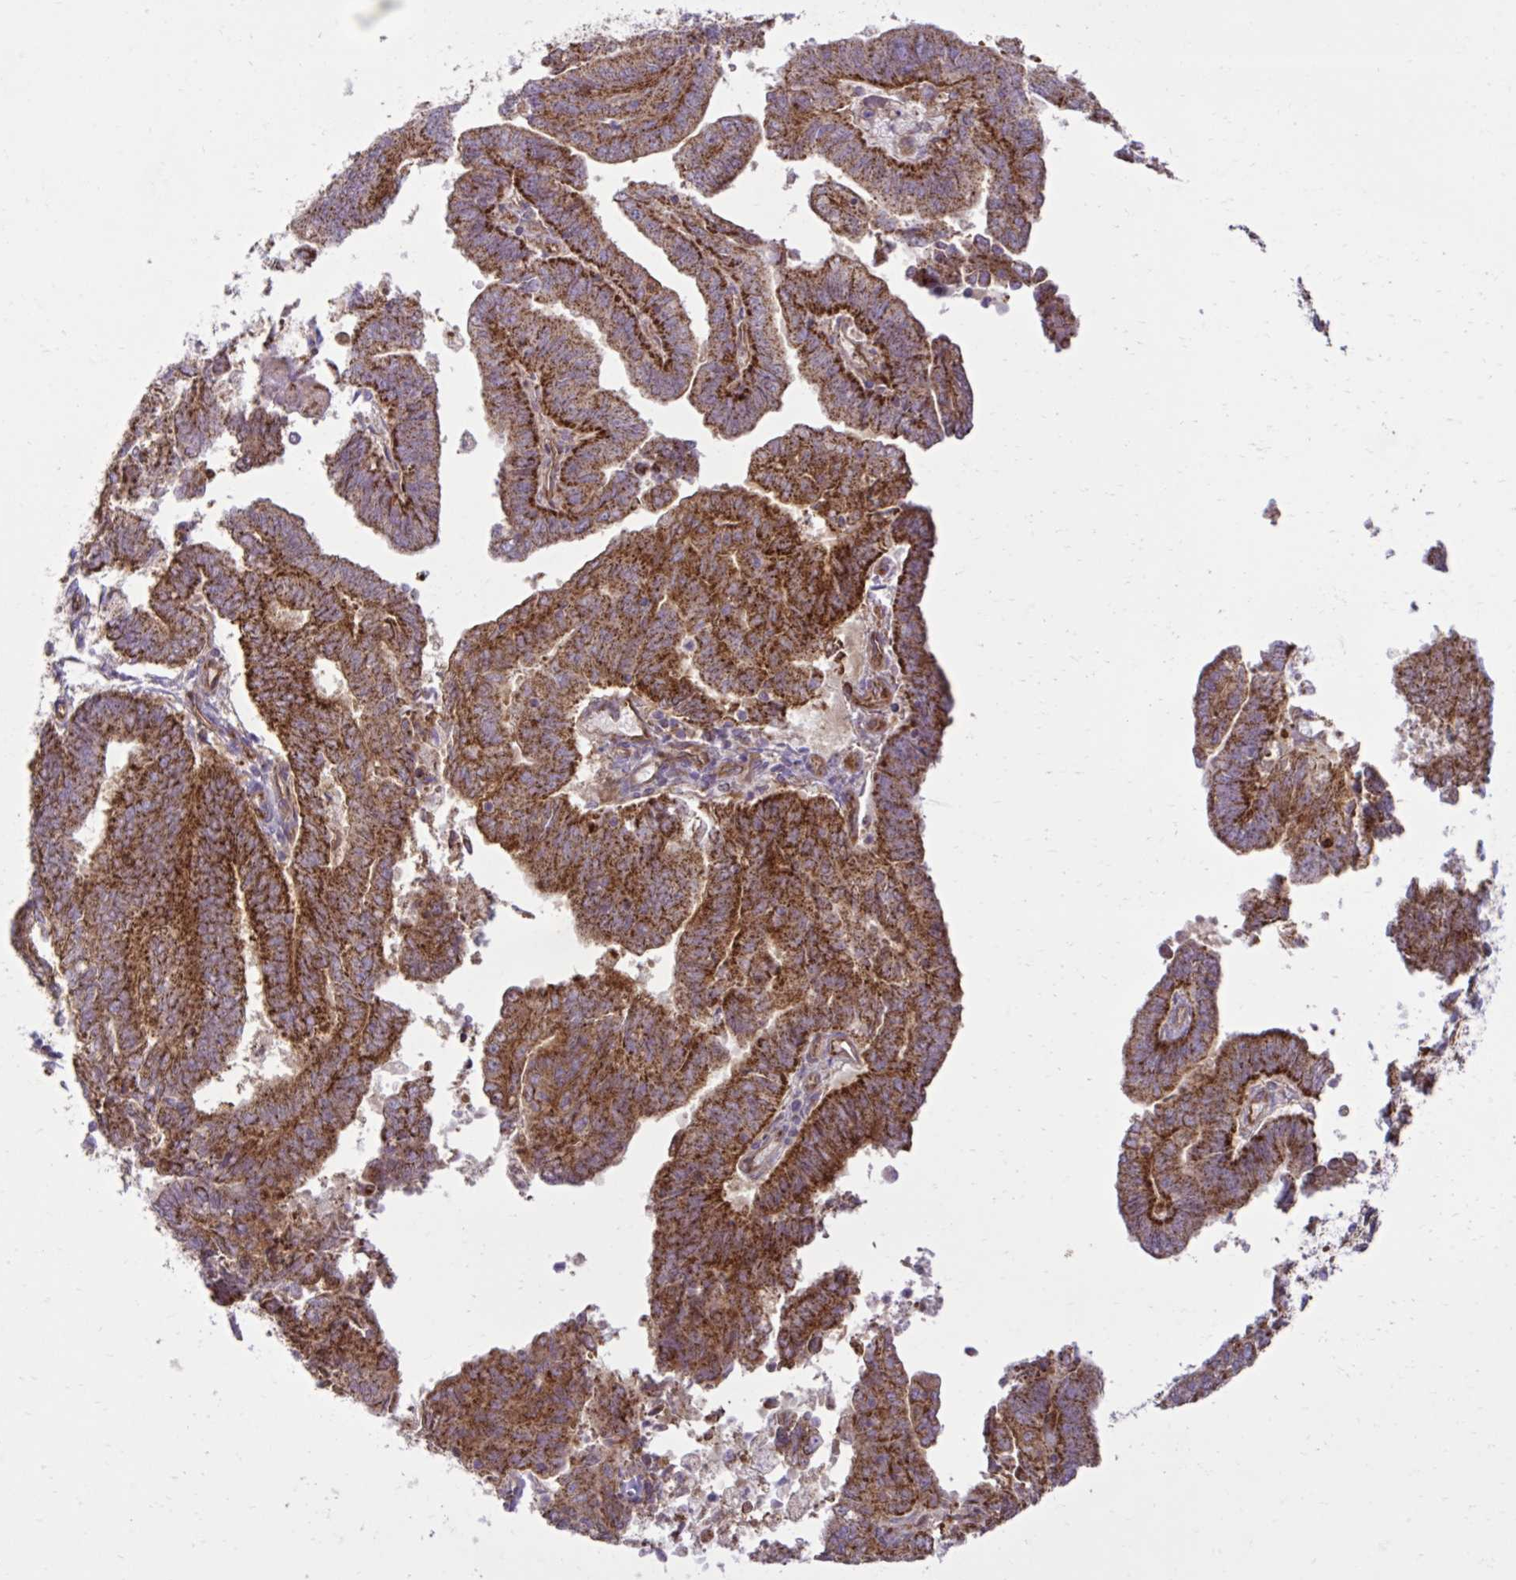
{"staining": {"intensity": "strong", "quantity": ">75%", "location": "cytoplasmic/membranous"}, "tissue": "endometrial cancer", "cell_type": "Tumor cells", "image_type": "cancer", "snomed": [{"axis": "morphology", "description": "Adenocarcinoma, NOS"}, {"axis": "topography", "description": "Endometrium"}], "caption": "A photomicrograph of human endometrial cancer (adenocarcinoma) stained for a protein displays strong cytoplasmic/membranous brown staining in tumor cells.", "gene": "LIMS1", "patient": {"sex": "female", "age": 82}}